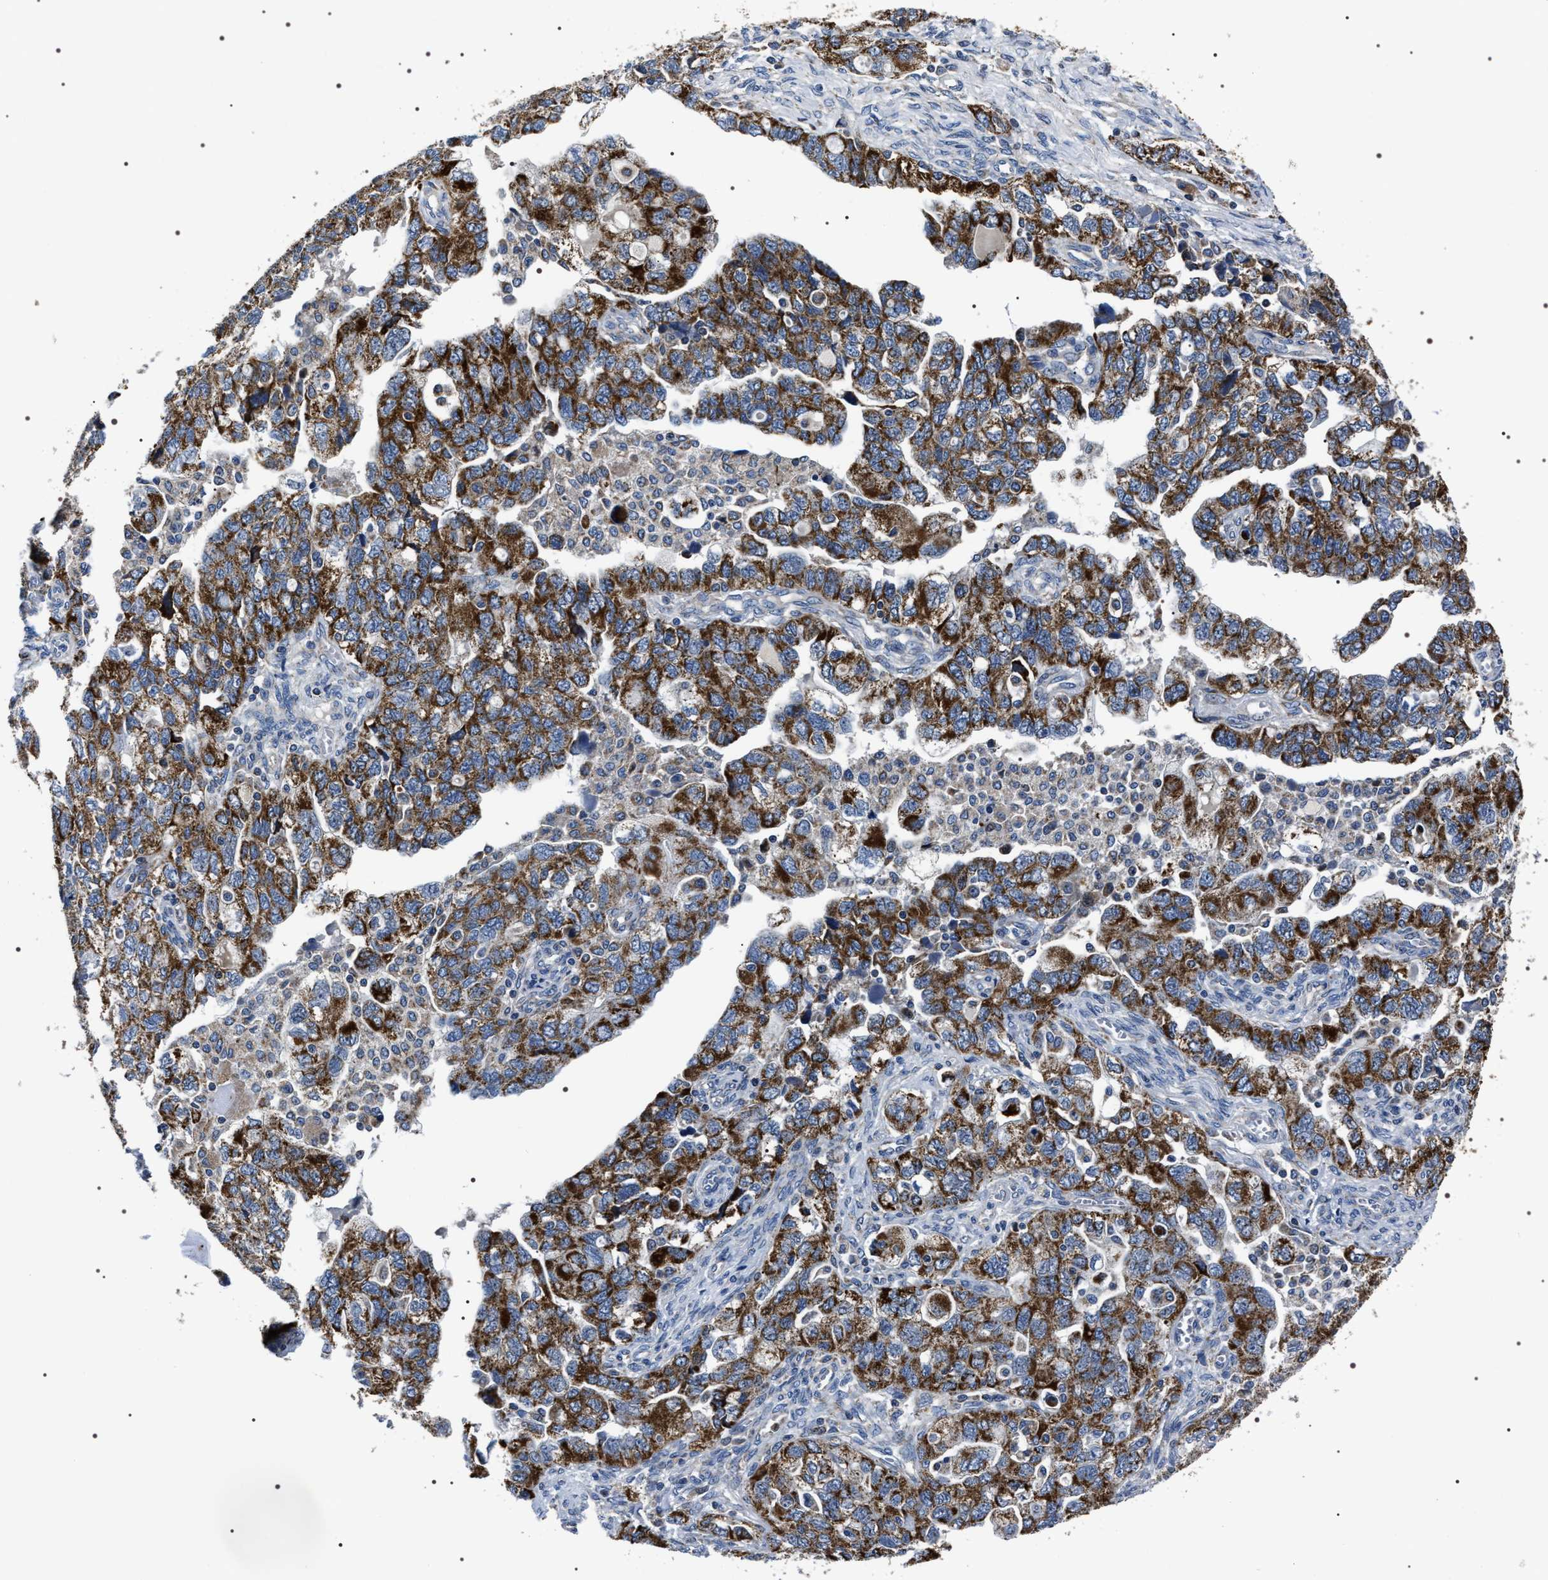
{"staining": {"intensity": "strong", "quantity": ">75%", "location": "cytoplasmic/membranous"}, "tissue": "ovarian cancer", "cell_type": "Tumor cells", "image_type": "cancer", "snomed": [{"axis": "morphology", "description": "Carcinoma, NOS"}, {"axis": "morphology", "description": "Cystadenocarcinoma, serous, NOS"}, {"axis": "topography", "description": "Ovary"}], "caption": "Ovarian cancer (serous cystadenocarcinoma) stained for a protein shows strong cytoplasmic/membranous positivity in tumor cells.", "gene": "NTMT1", "patient": {"sex": "female", "age": 69}}